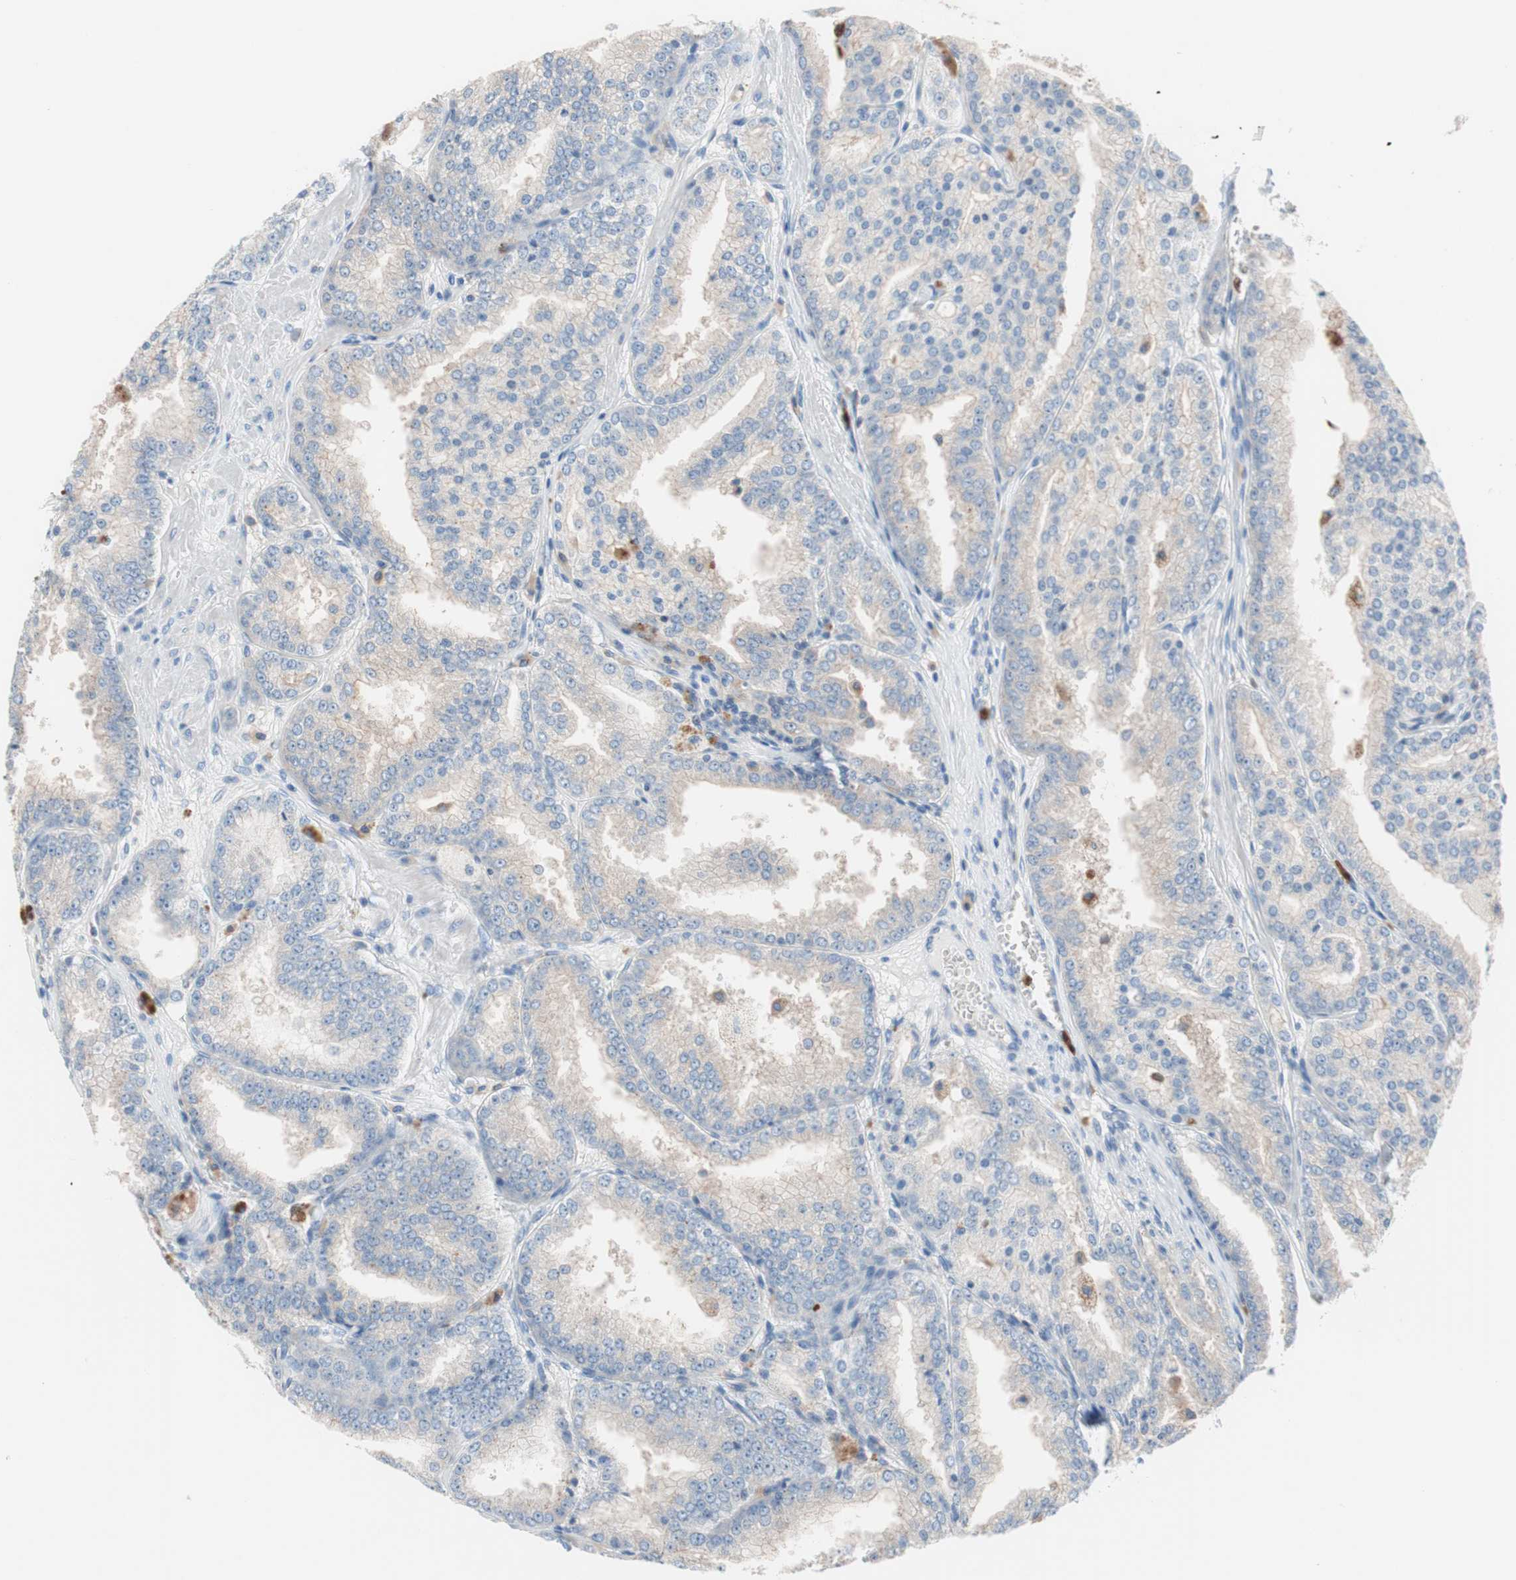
{"staining": {"intensity": "weak", "quantity": ">75%", "location": "cytoplasmic/membranous"}, "tissue": "prostate cancer", "cell_type": "Tumor cells", "image_type": "cancer", "snomed": [{"axis": "morphology", "description": "Adenocarcinoma, High grade"}, {"axis": "topography", "description": "Prostate"}], "caption": "The immunohistochemical stain shows weak cytoplasmic/membranous positivity in tumor cells of prostate high-grade adenocarcinoma tissue.", "gene": "CLEC4D", "patient": {"sex": "male", "age": 61}}